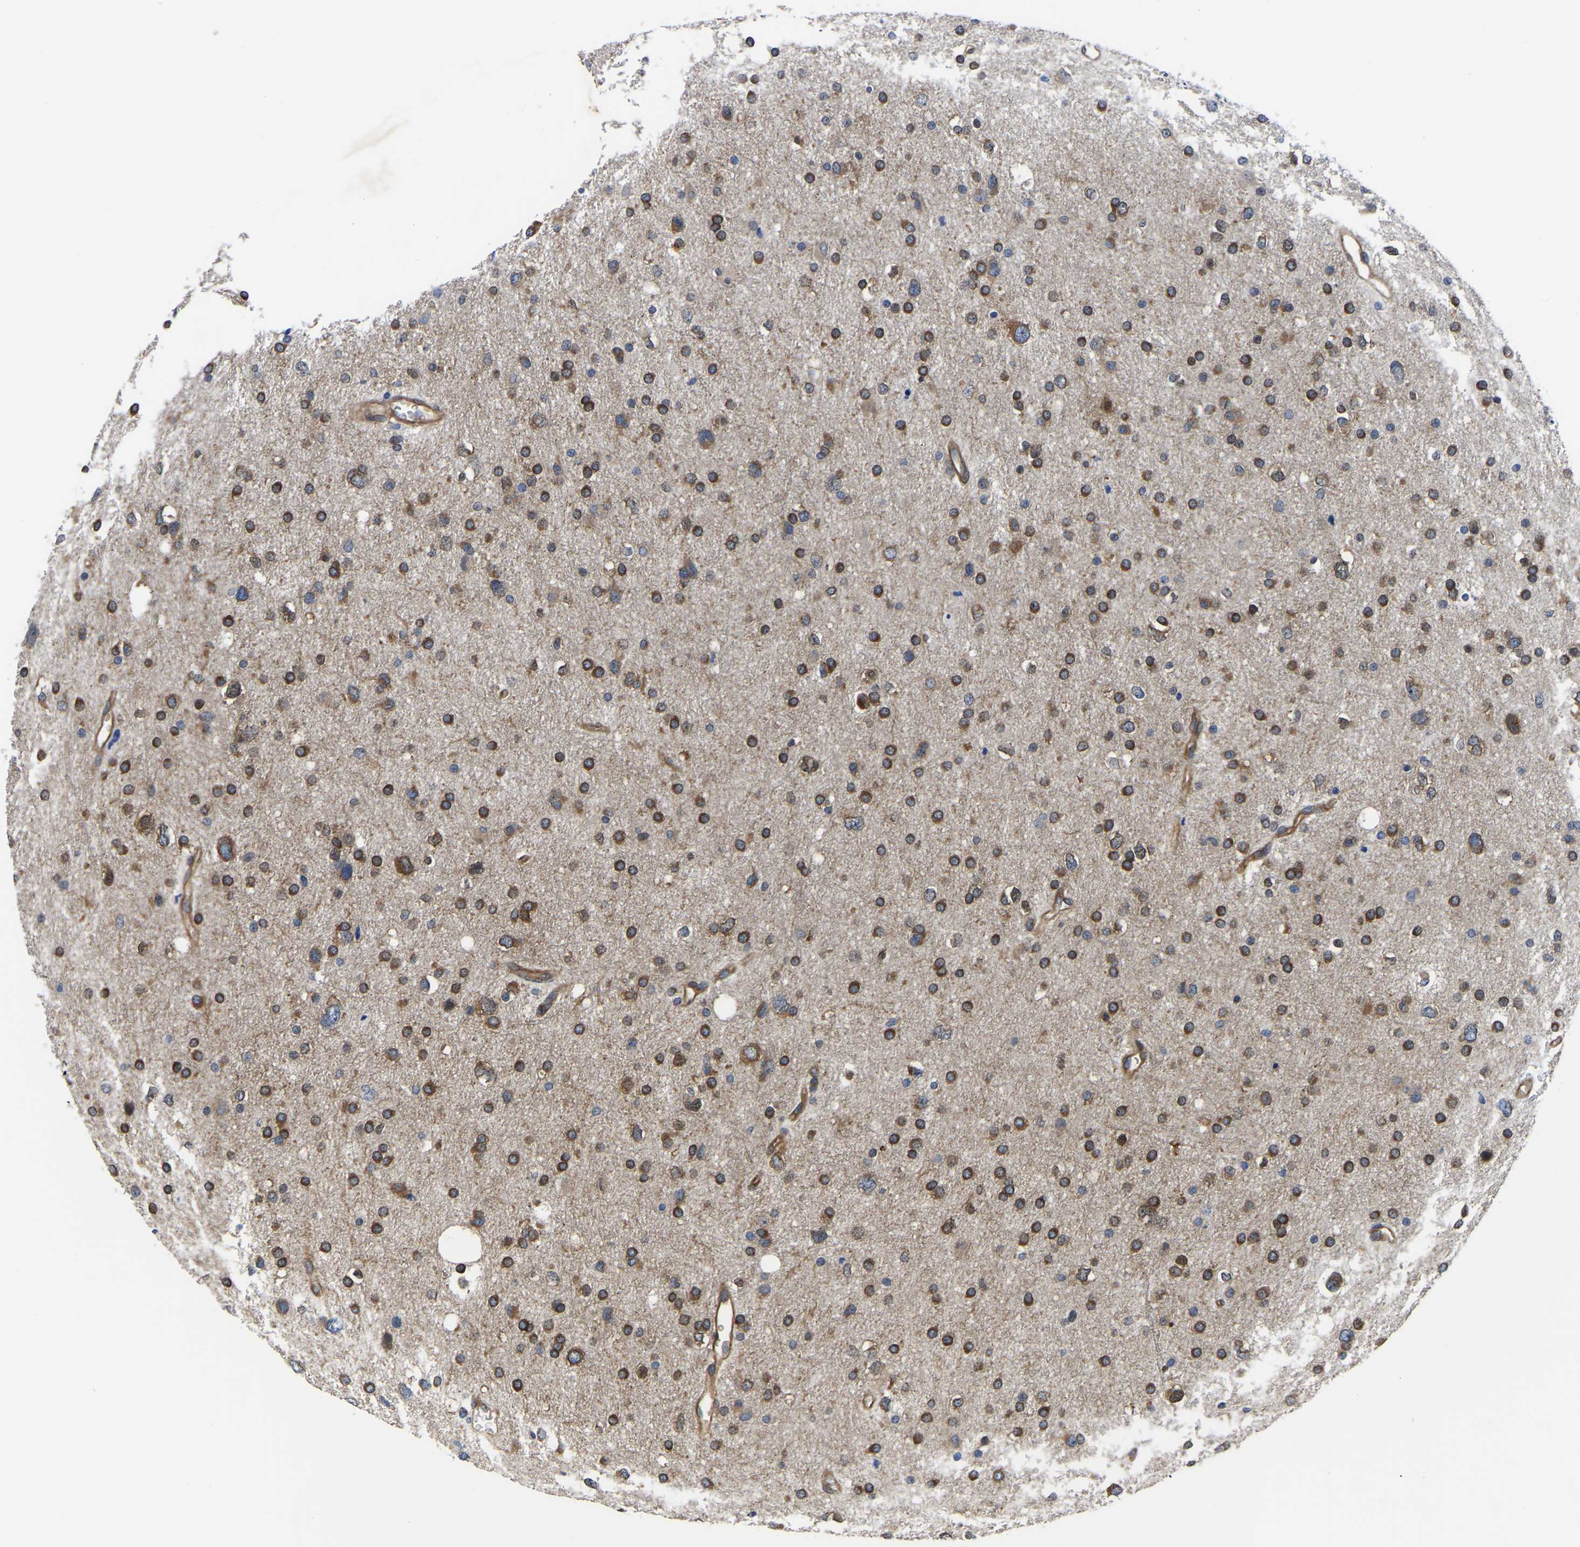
{"staining": {"intensity": "moderate", "quantity": ">75%", "location": "cytoplasmic/membranous"}, "tissue": "glioma", "cell_type": "Tumor cells", "image_type": "cancer", "snomed": [{"axis": "morphology", "description": "Glioma, malignant, Low grade"}, {"axis": "topography", "description": "Brain"}], "caption": "Moderate cytoplasmic/membranous positivity for a protein is seen in about >75% of tumor cells of malignant glioma (low-grade) using immunohistochemistry (IHC).", "gene": "TFG", "patient": {"sex": "female", "age": 37}}